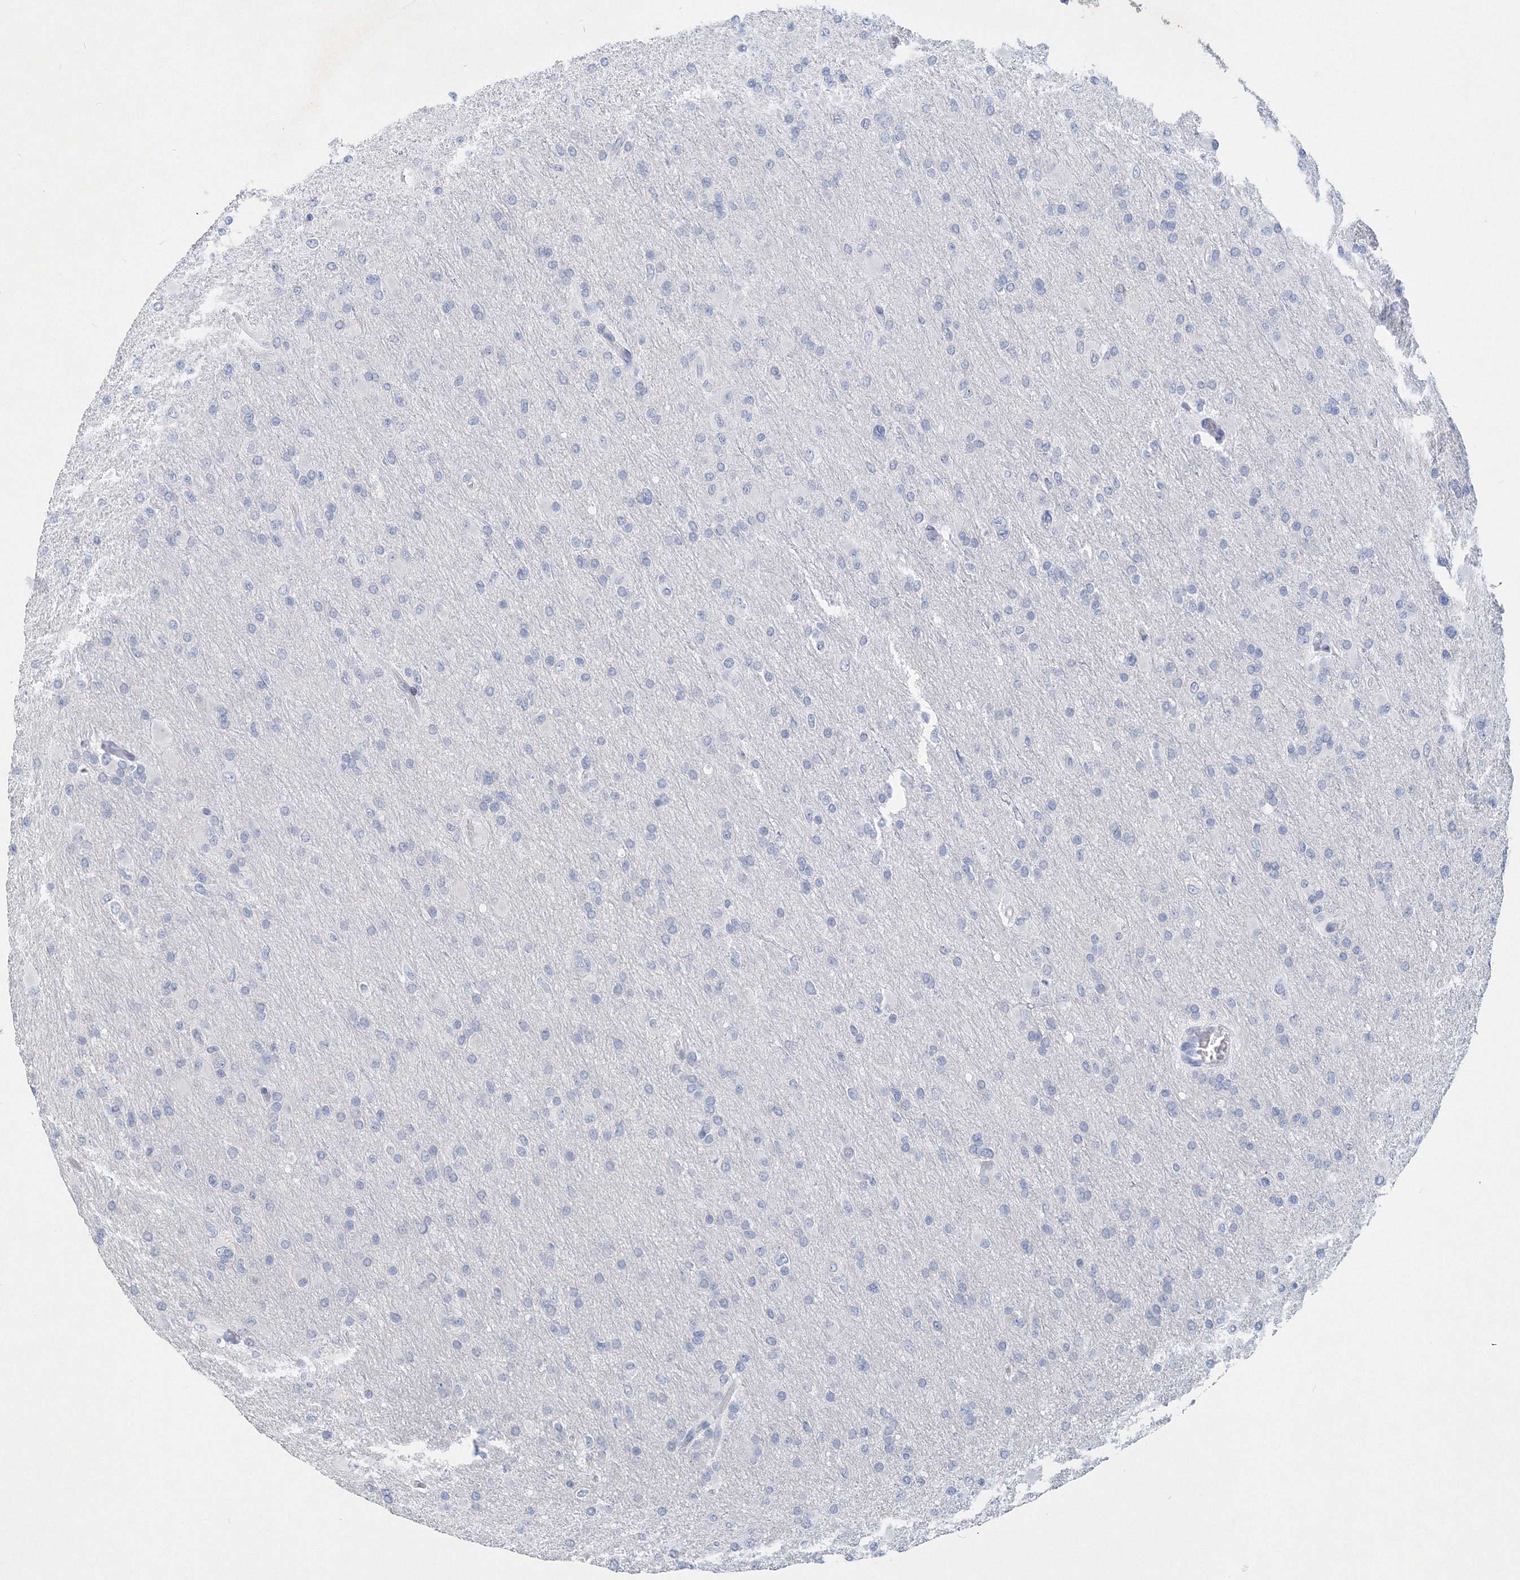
{"staining": {"intensity": "negative", "quantity": "none", "location": "none"}, "tissue": "glioma", "cell_type": "Tumor cells", "image_type": "cancer", "snomed": [{"axis": "morphology", "description": "Glioma, malignant, High grade"}, {"axis": "topography", "description": "Cerebral cortex"}], "caption": "Image shows no significant protein expression in tumor cells of high-grade glioma (malignant).", "gene": "OSBPL6", "patient": {"sex": "female", "age": 36}}